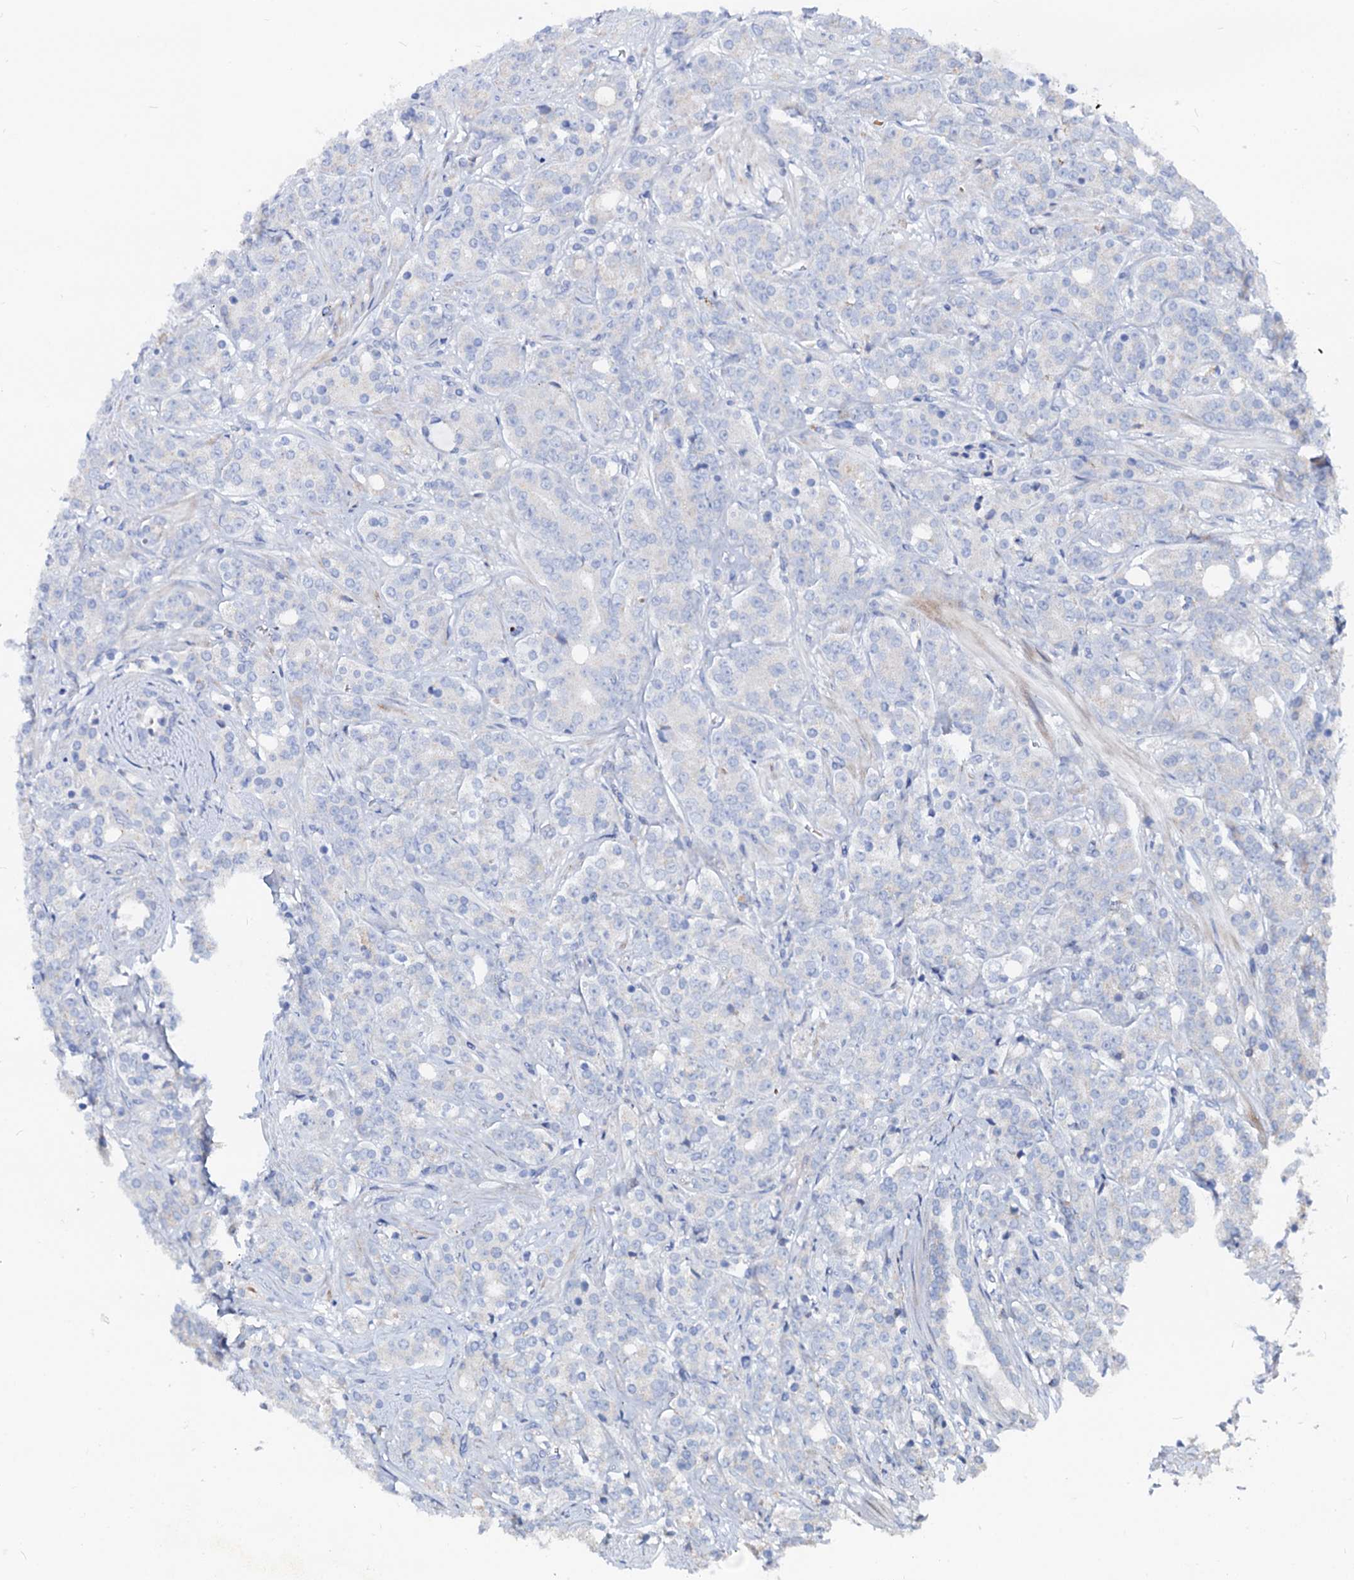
{"staining": {"intensity": "negative", "quantity": "none", "location": "none"}, "tissue": "prostate cancer", "cell_type": "Tumor cells", "image_type": "cancer", "snomed": [{"axis": "morphology", "description": "Adenocarcinoma, High grade"}, {"axis": "topography", "description": "Prostate"}], "caption": "Immunohistochemistry of prostate cancer shows no expression in tumor cells.", "gene": "SLC10A7", "patient": {"sex": "male", "age": 62}}